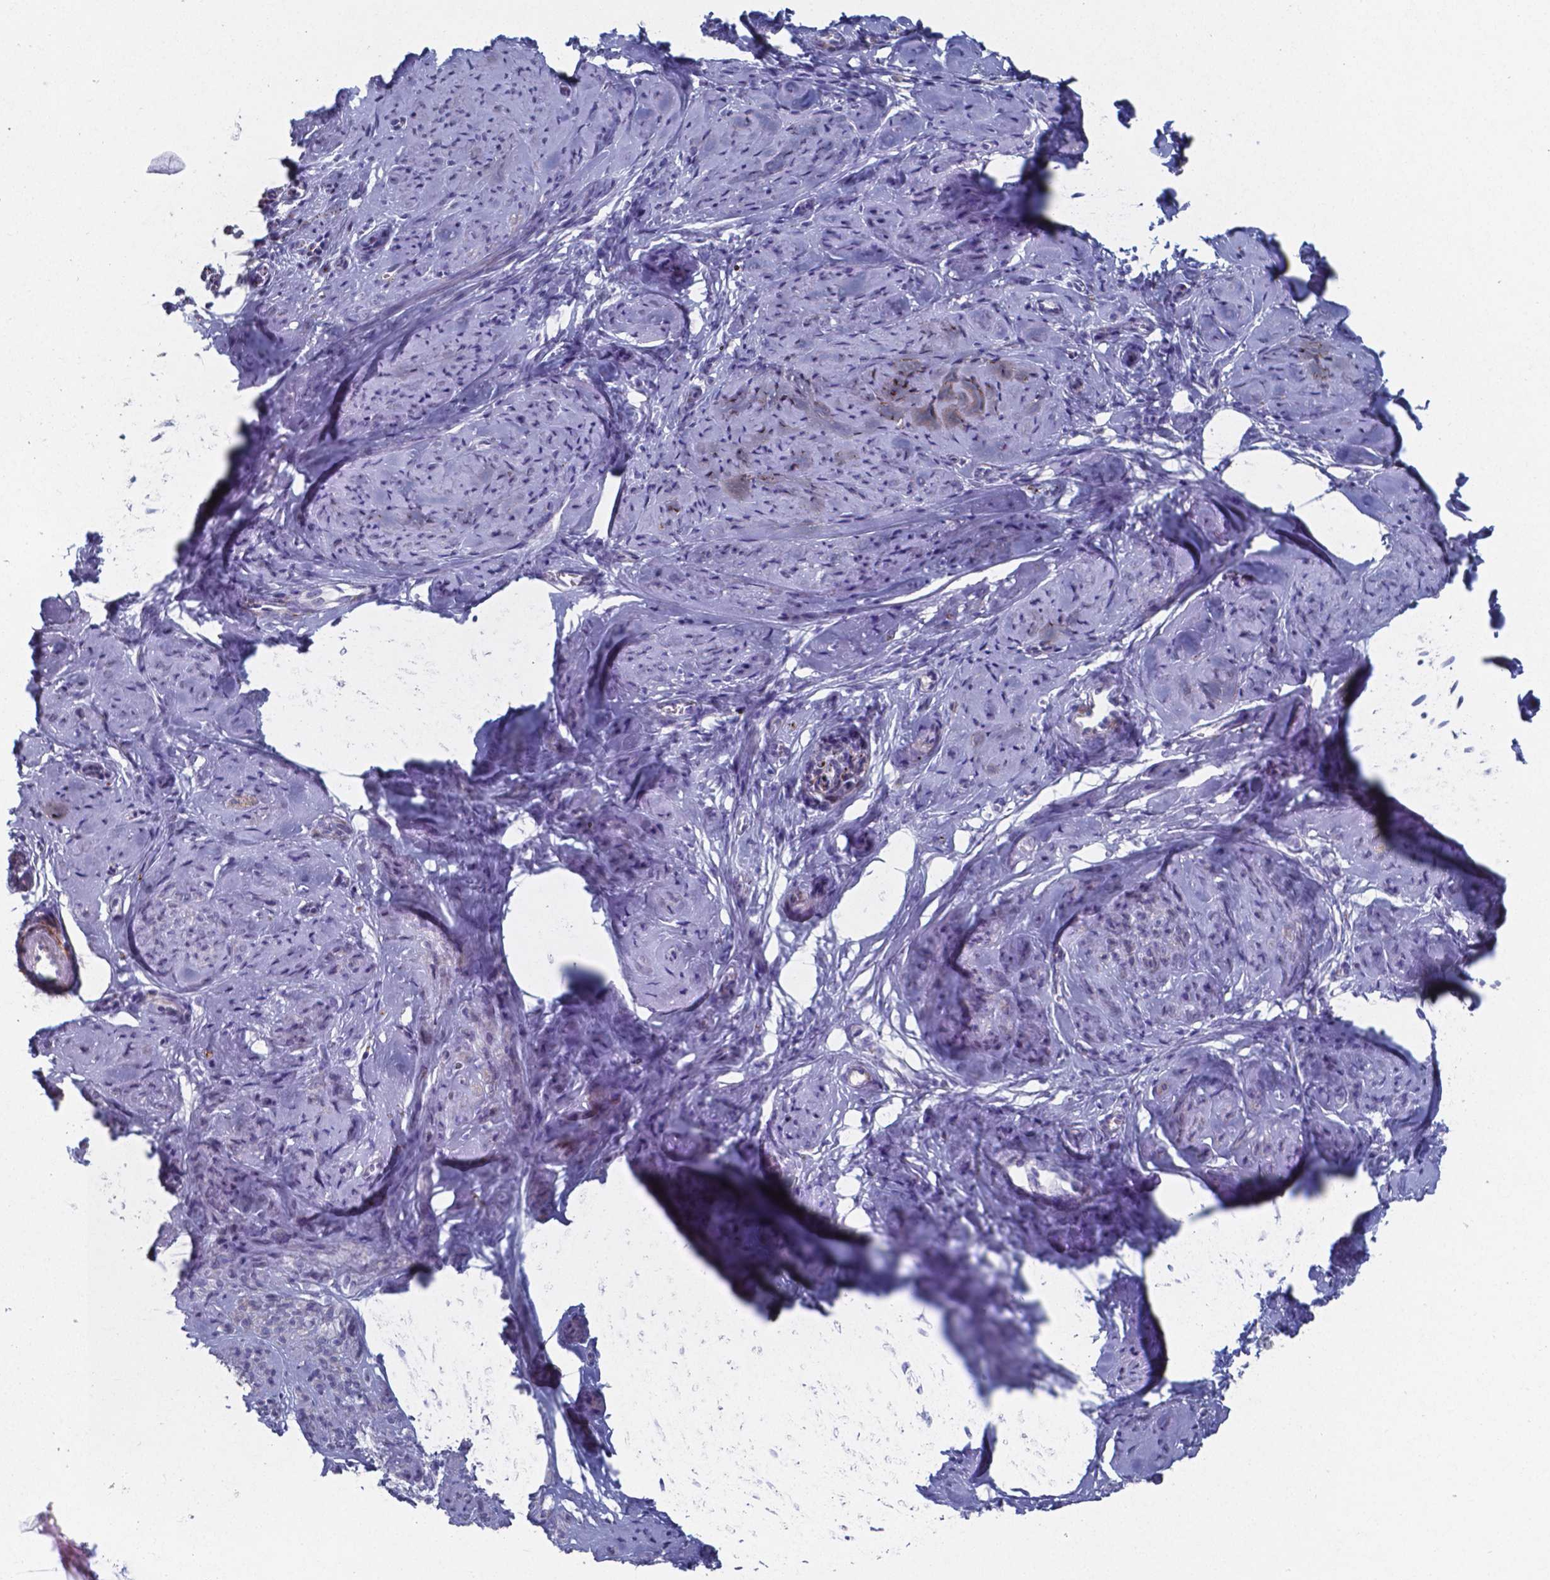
{"staining": {"intensity": "moderate", "quantity": "25%-75%", "location": "cytoplasmic/membranous"}, "tissue": "smooth muscle", "cell_type": "Smooth muscle cells", "image_type": "normal", "snomed": [{"axis": "morphology", "description": "Normal tissue, NOS"}, {"axis": "topography", "description": "Smooth muscle"}], "caption": "Protein staining of benign smooth muscle demonstrates moderate cytoplasmic/membranous positivity in about 25%-75% of smooth muscle cells.", "gene": "PLA2R1", "patient": {"sex": "female", "age": 48}}